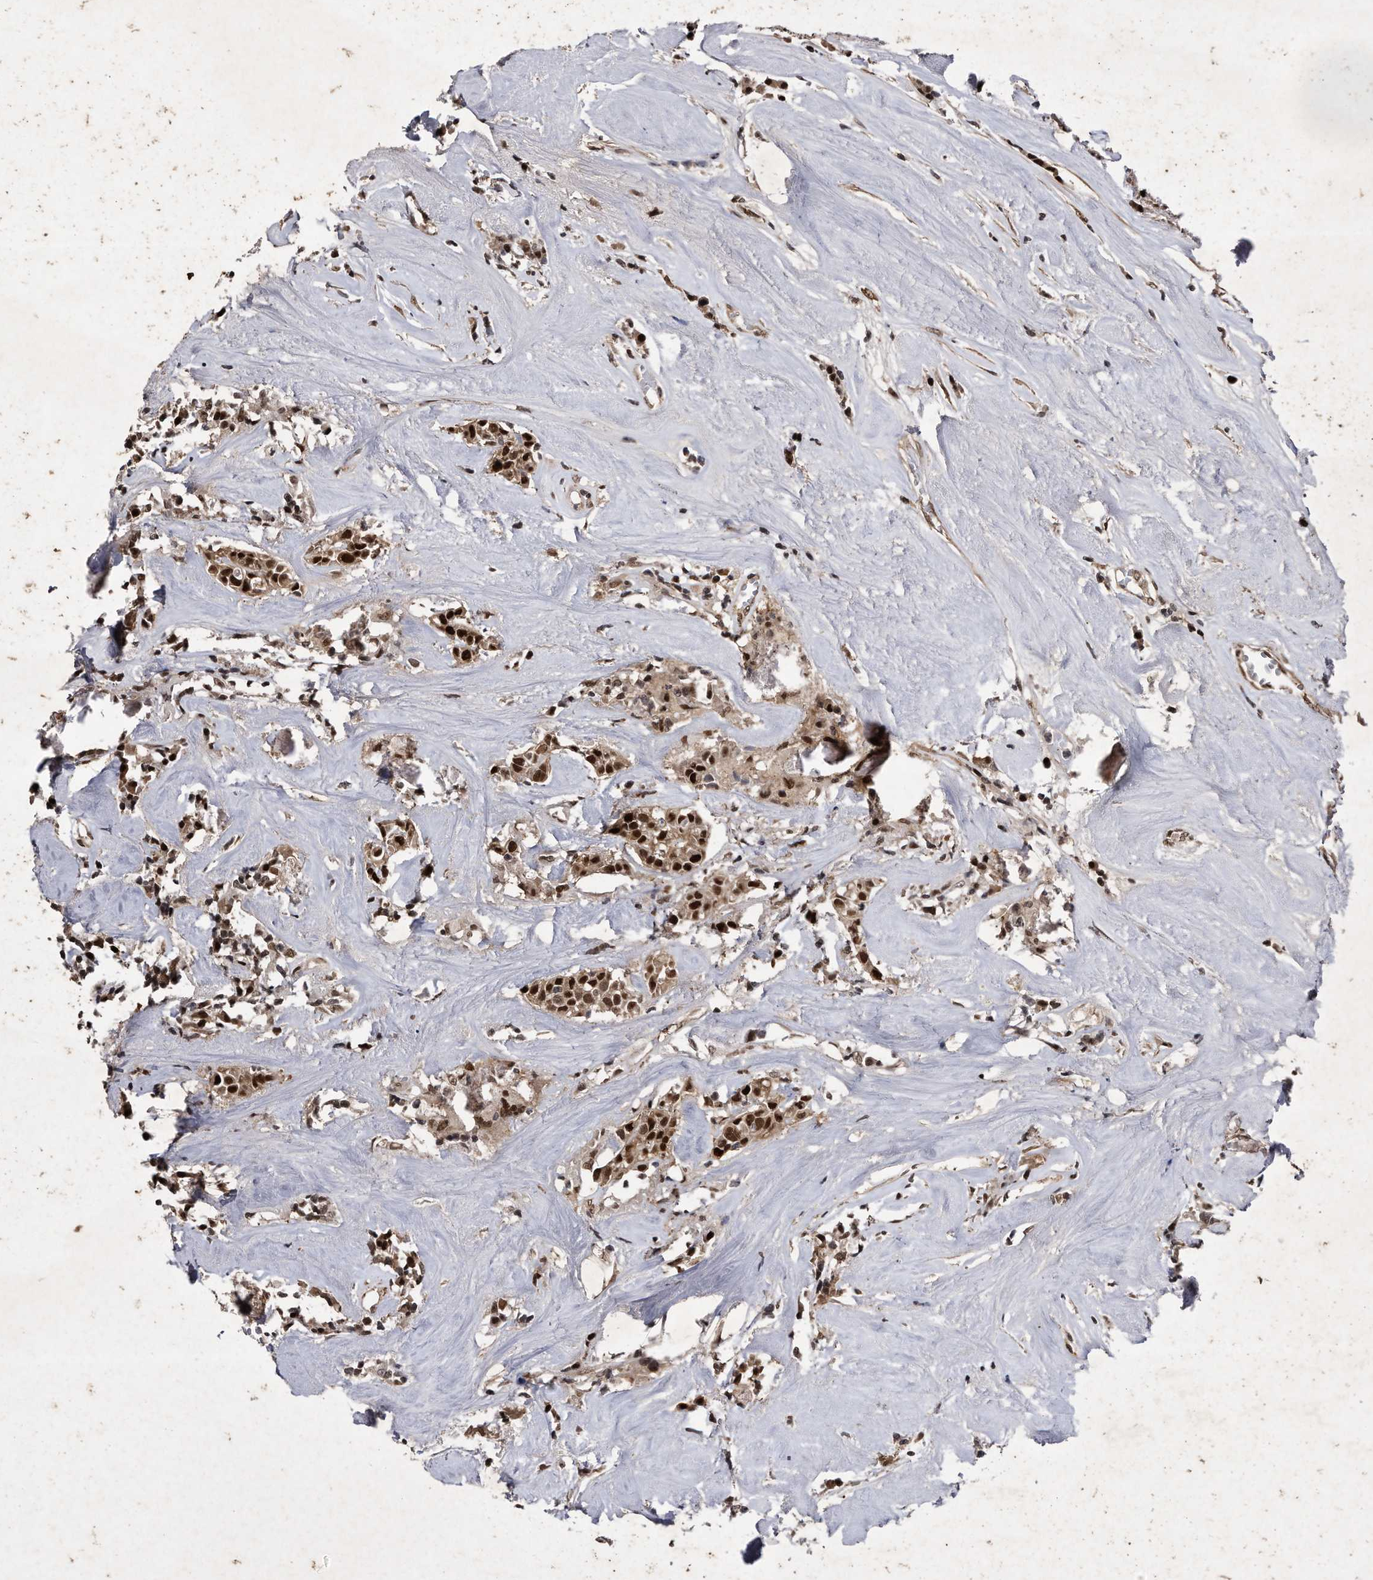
{"staining": {"intensity": "strong", "quantity": ">75%", "location": "nuclear"}, "tissue": "head and neck cancer", "cell_type": "Tumor cells", "image_type": "cancer", "snomed": [{"axis": "morphology", "description": "Adenocarcinoma, NOS"}, {"axis": "topography", "description": "Salivary gland"}, {"axis": "topography", "description": "Head-Neck"}], "caption": "IHC of adenocarcinoma (head and neck) exhibits high levels of strong nuclear staining in approximately >75% of tumor cells.", "gene": "RAD23B", "patient": {"sex": "female", "age": 65}}